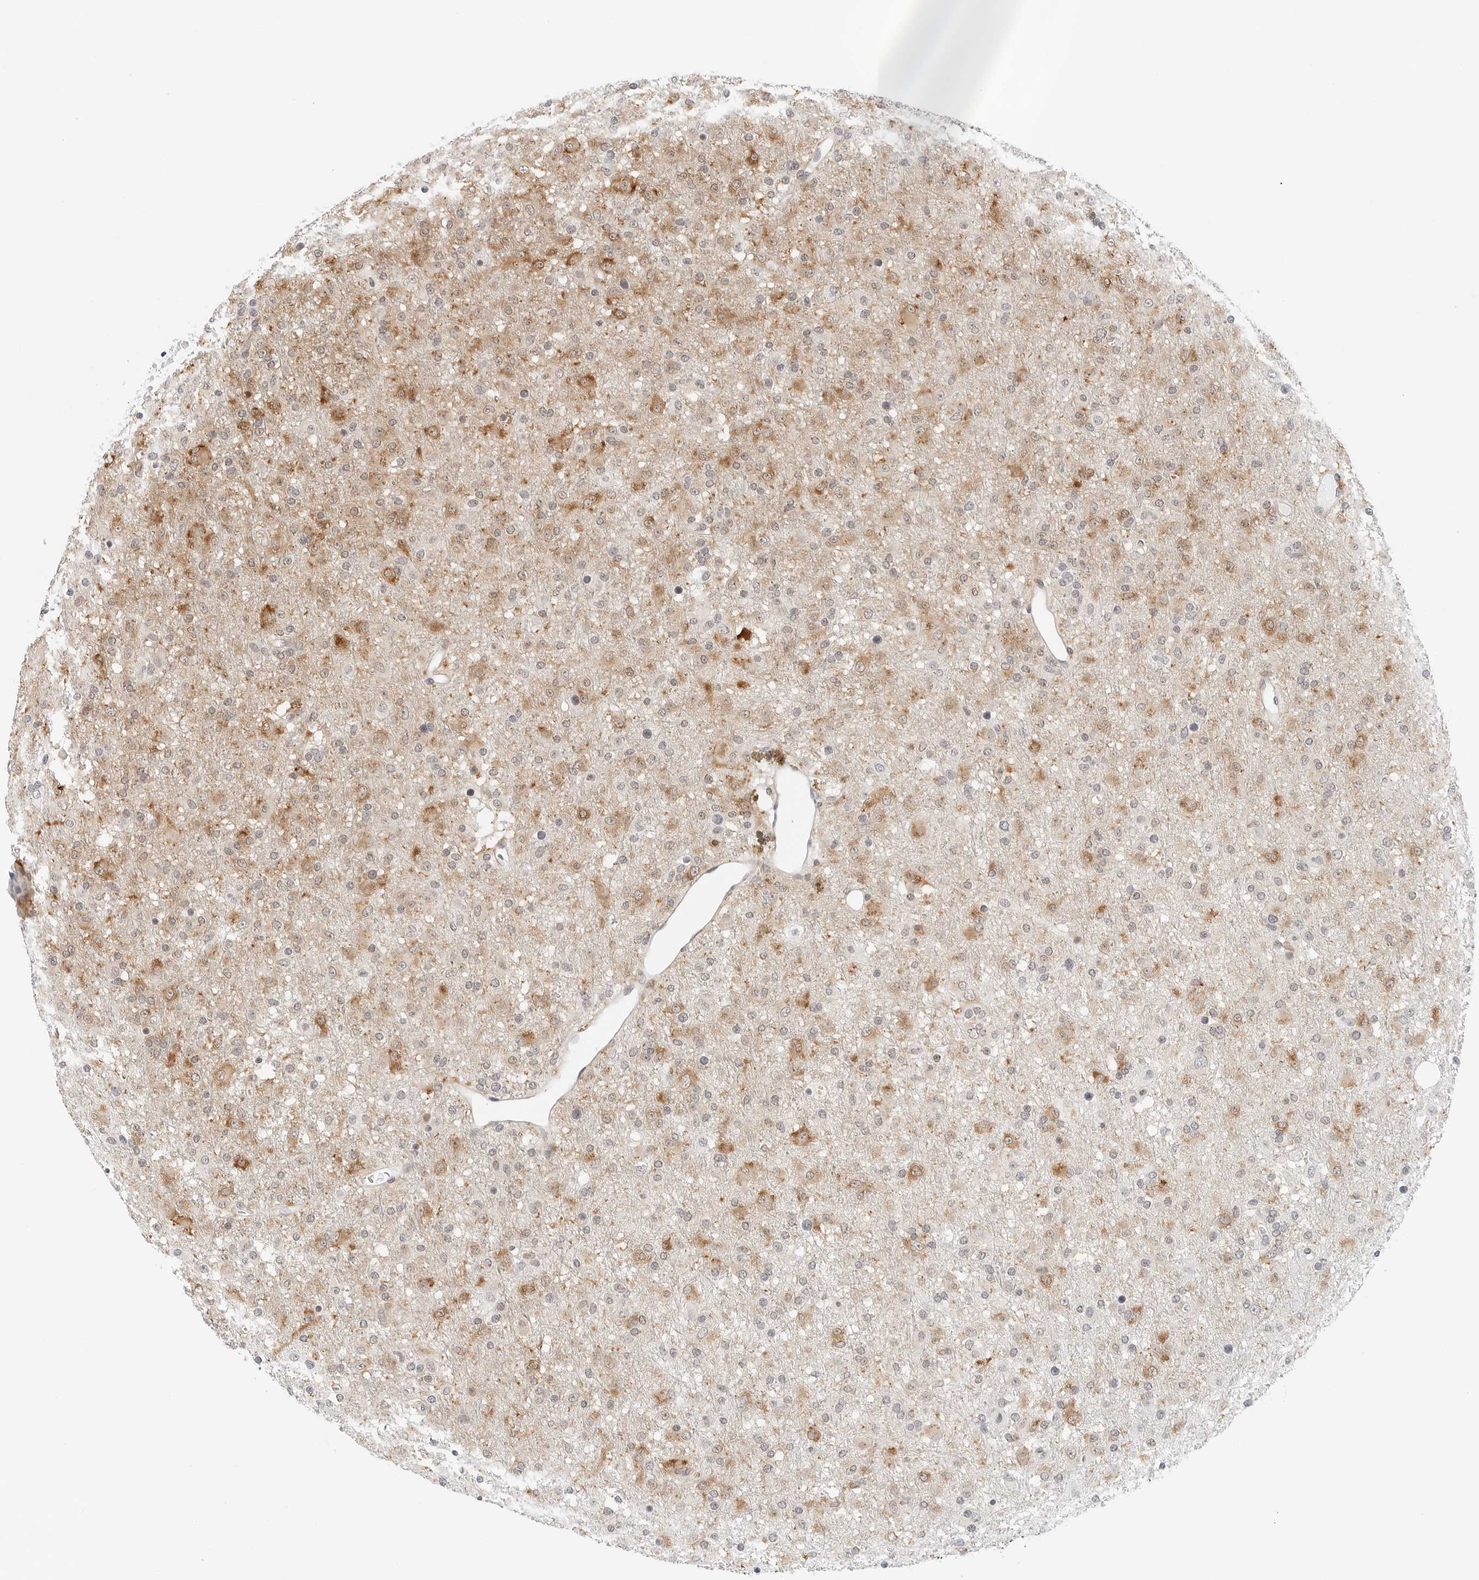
{"staining": {"intensity": "moderate", "quantity": "25%-75%", "location": "cytoplasmic/membranous"}, "tissue": "glioma", "cell_type": "Tumor cells", "image_type": "cancer", "snomed": [{"axis": "morphology", "description": "Glioma, malignant, Low grade"}, {"axis": "topography", "description": "Brain"}], "caption": "Tumor cells display medium levels of moderate cytoplasmic/membranous positivity in about 25%-75% of cells in glioma.", "gene": "PARP10", "patient": {"sex": "male", "age": 65}}